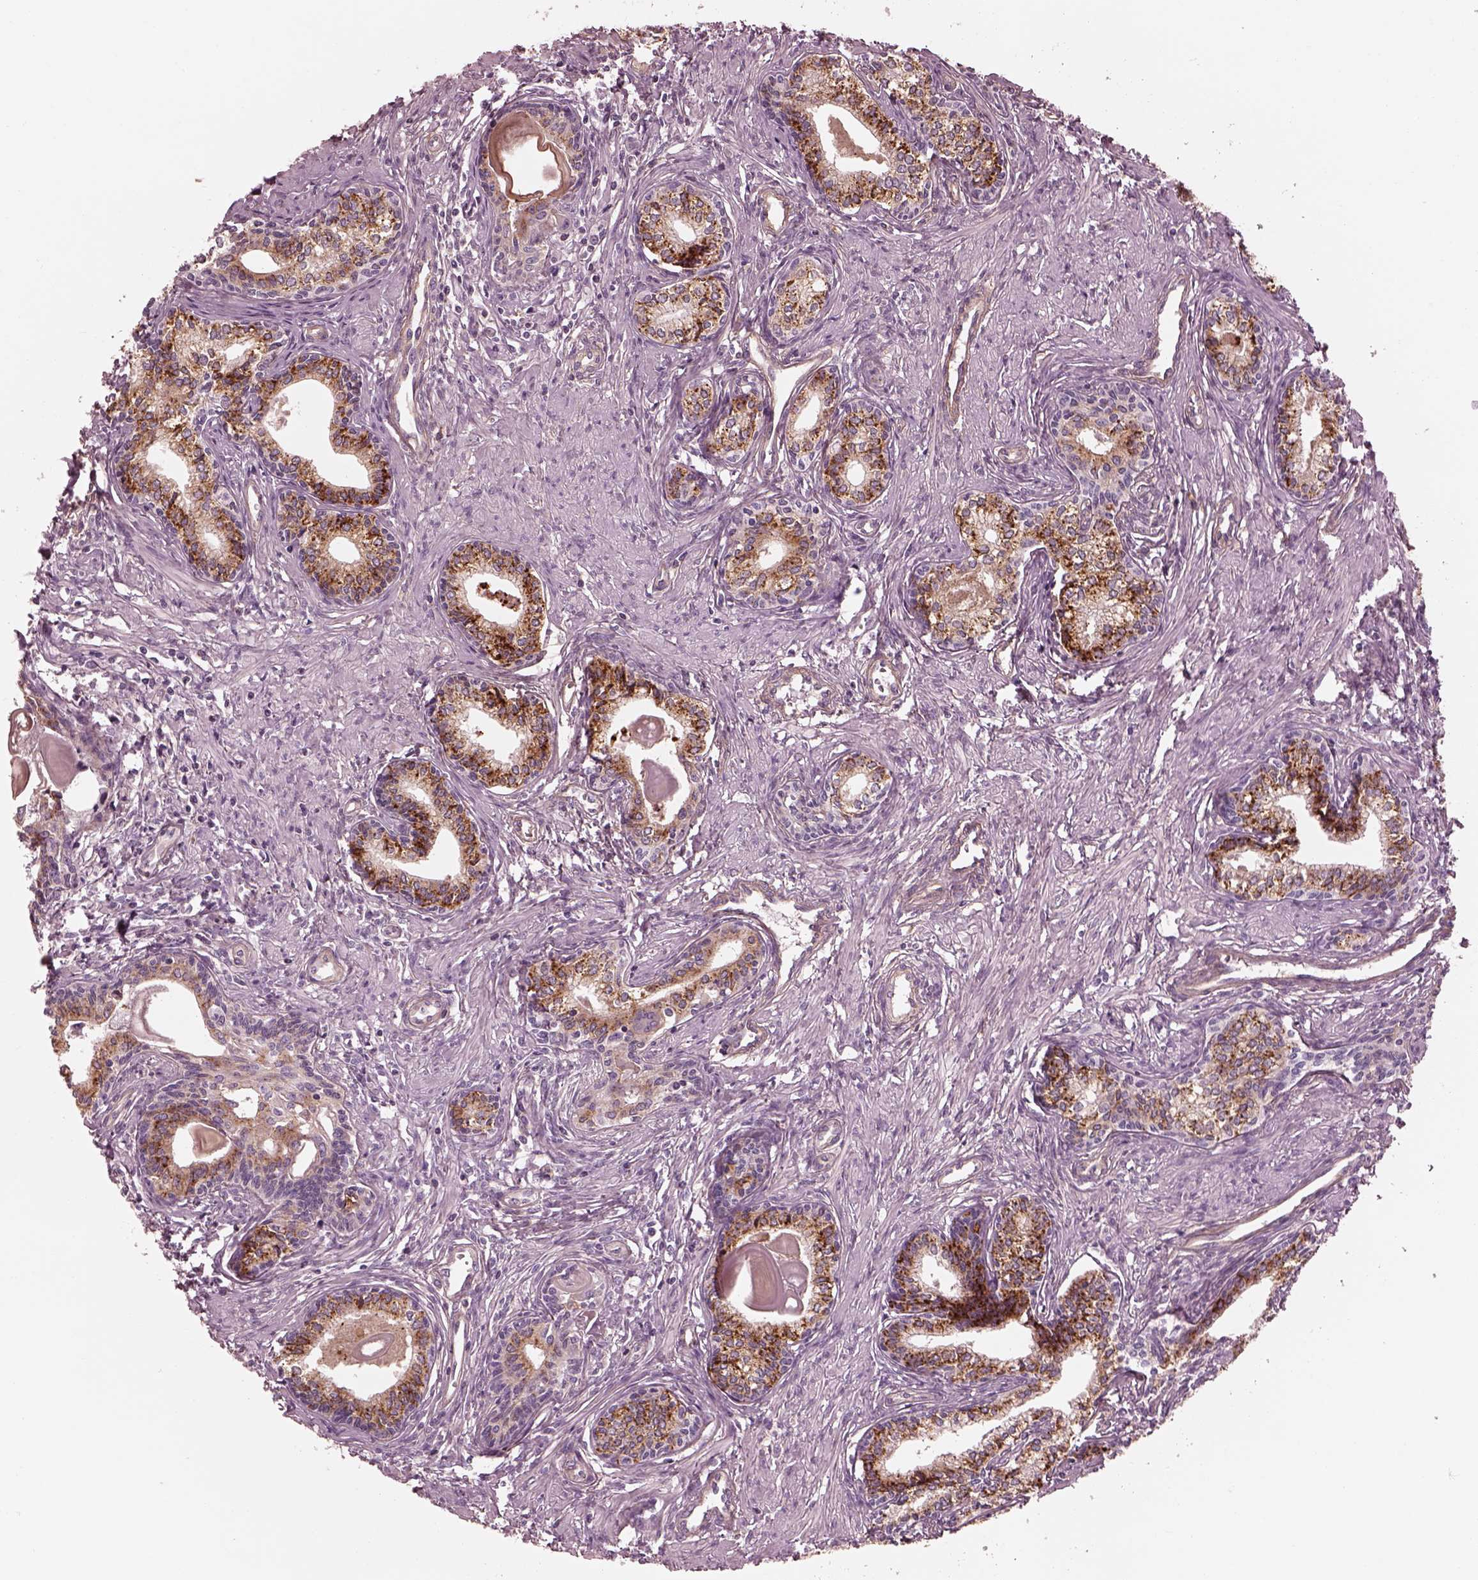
{"staining": {"intensity": "strong", "quantity": ">75%", "location": "cytoplasmic/membranous"}, "tissue": "prostate", "cell_type": "Glandular cells", "image_type": "normal", "snomed": [{"axis": "morphology", "description": "Normal tissue, NOS"}, {"axis": "topography", "description": "Prostate"}], "caption": "Unremarkable prostate exhibits strong cytoplasmic/membranous expression in approximately >75% of glandular cells Ihc stains the protein in brown and the nuclei are stained blue..", "gene": "ELAPOR1", "patient": {"sex": "male", "age": 60}}